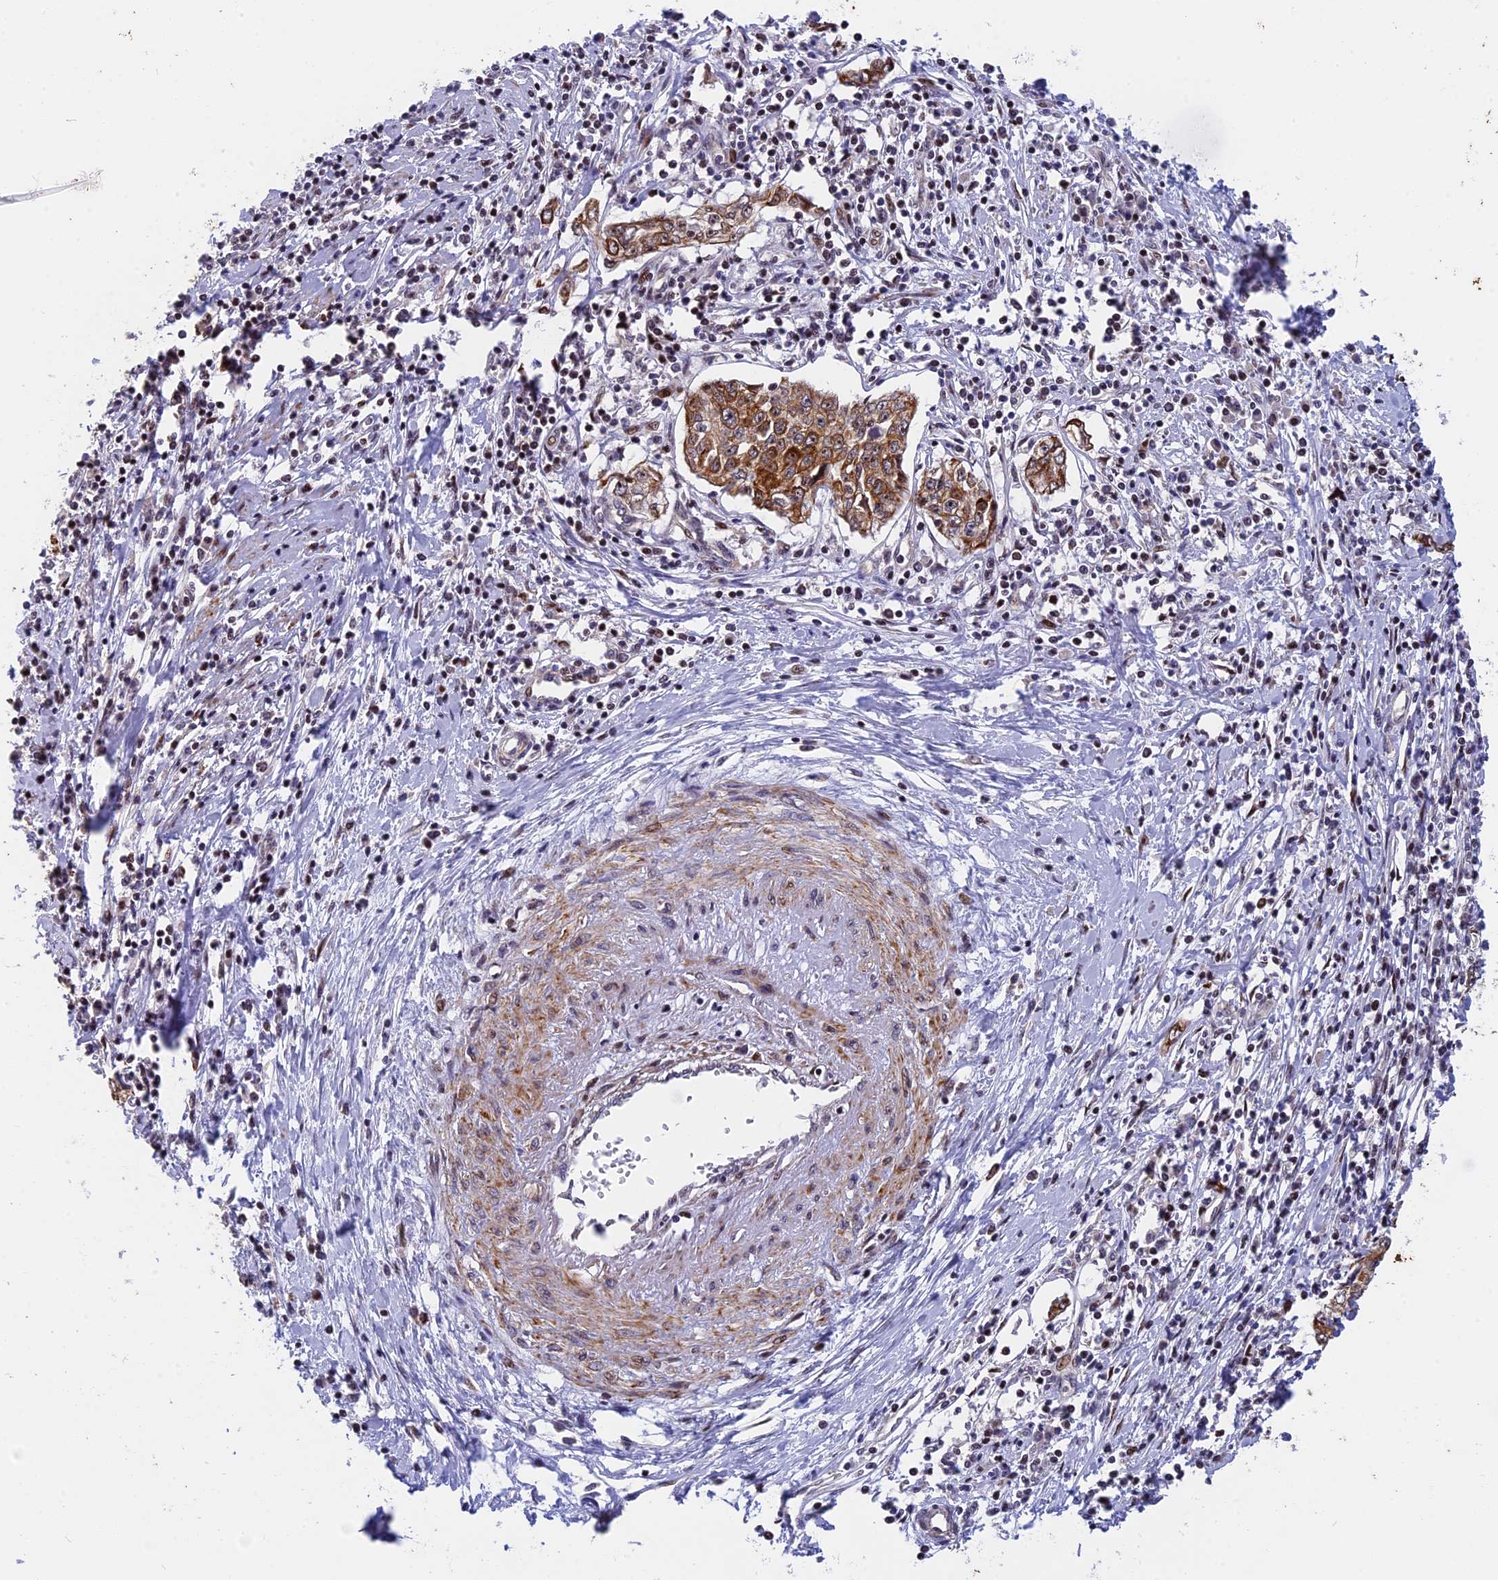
{"staining": {"intensity": "strong", "quantity": "25%-75%", "location": "cytoplasmic/membranous"}, "tissue": "cervical cancer", "cell_type": "Tumor cells", "image_type": "cancer", "snomed": [{"axis": "morphology", "description": "Squamous cell carcinoma, NOS"}, {"axis": "topography", "description": "Cervix"}], "caption": "Protein staining shows strong cytoplasmic/membranous expression in about 25%-75% of tumor cells in cervical squamous cell carcinoma.", "gene": "ANKRD34B", "patient": {"sex": "female", "age": 35}}